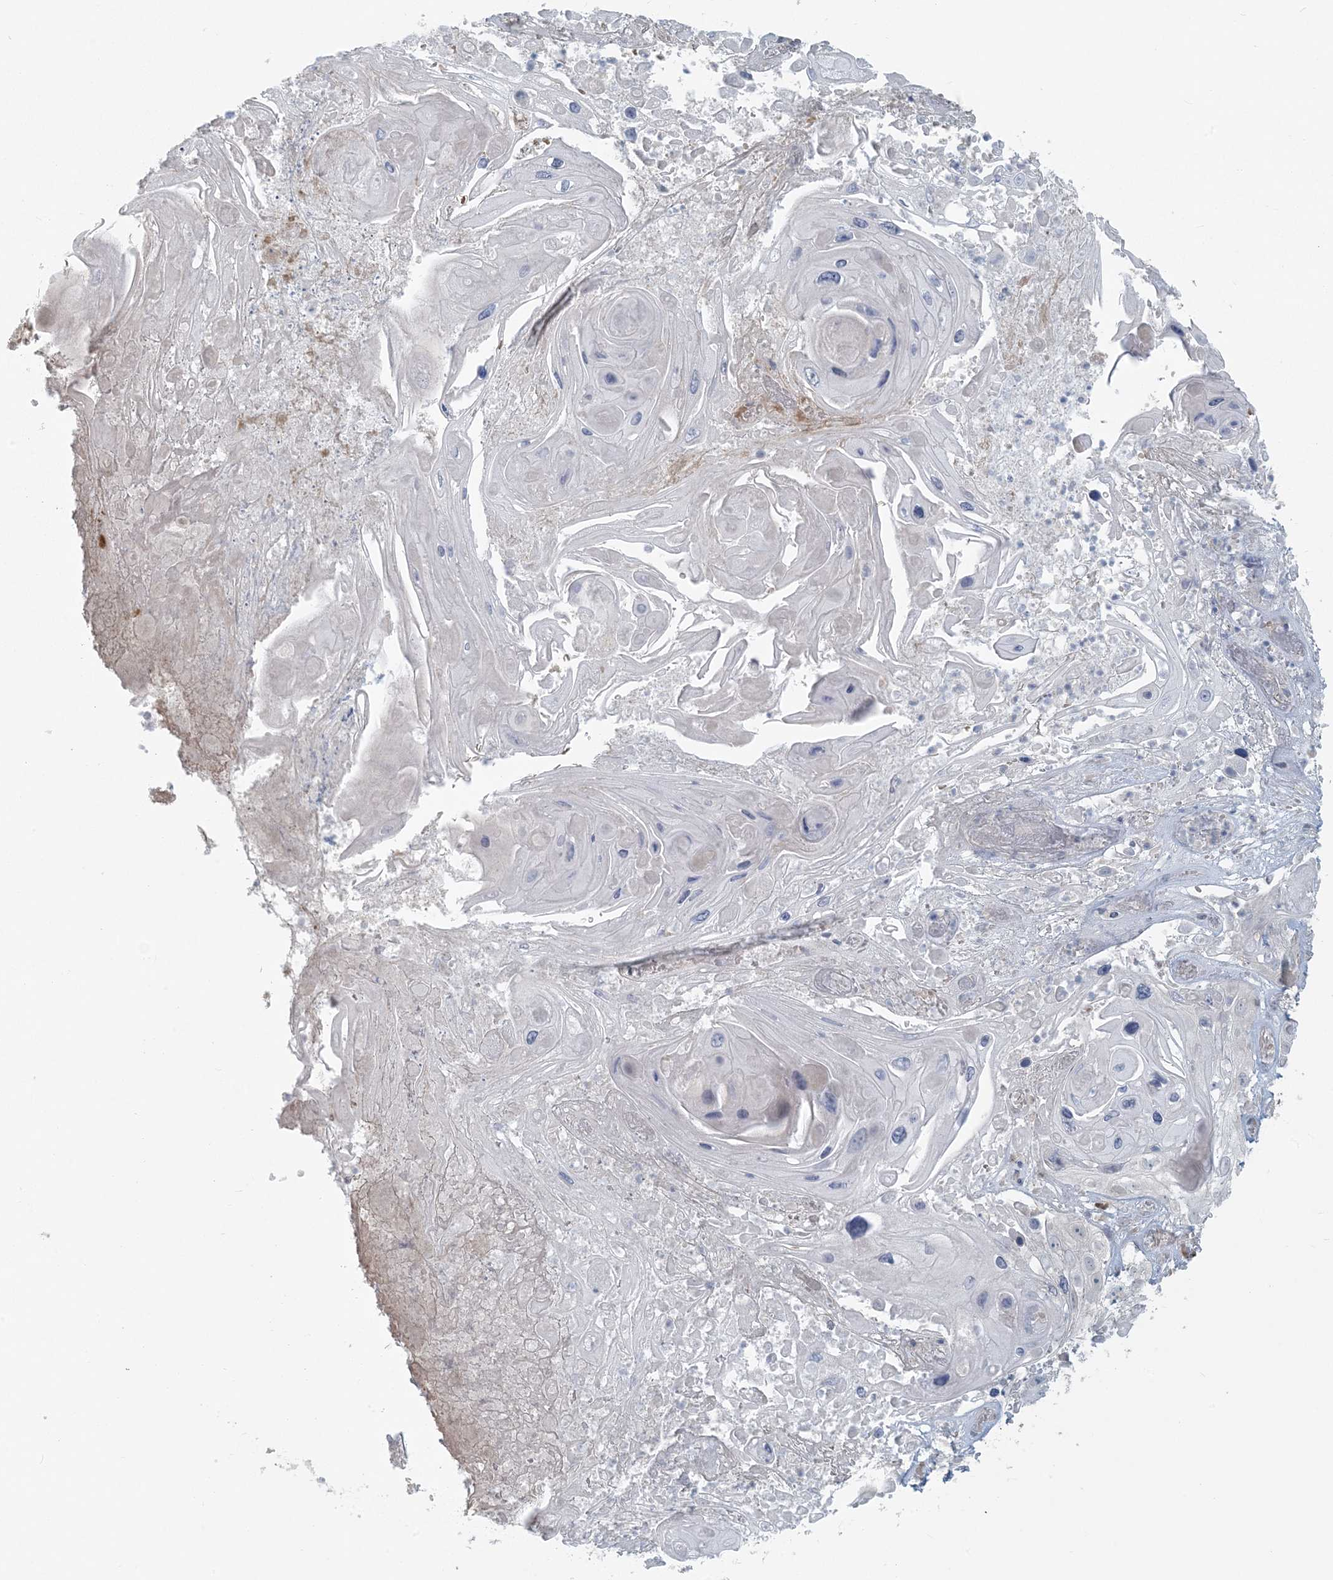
{"staining": {"intensity": "negative", "quantity": "none", "location": "none"}, "tissue": "skin cancer", "cell_type": "Tumor cells", "image_type": "cancer", "snomed": [{"axis": "morphology", "description": "Squamous cell carcinoma, NOS"}, {"axis": "topography", "description": "Skin"}], "caption": "This is an IHC photomicrograph of squamous cell carcinoma (skin). There is no staining in tumor cells.", "gene": "CTDNEP1", "patient": {"sex": "male", "age": 55}}